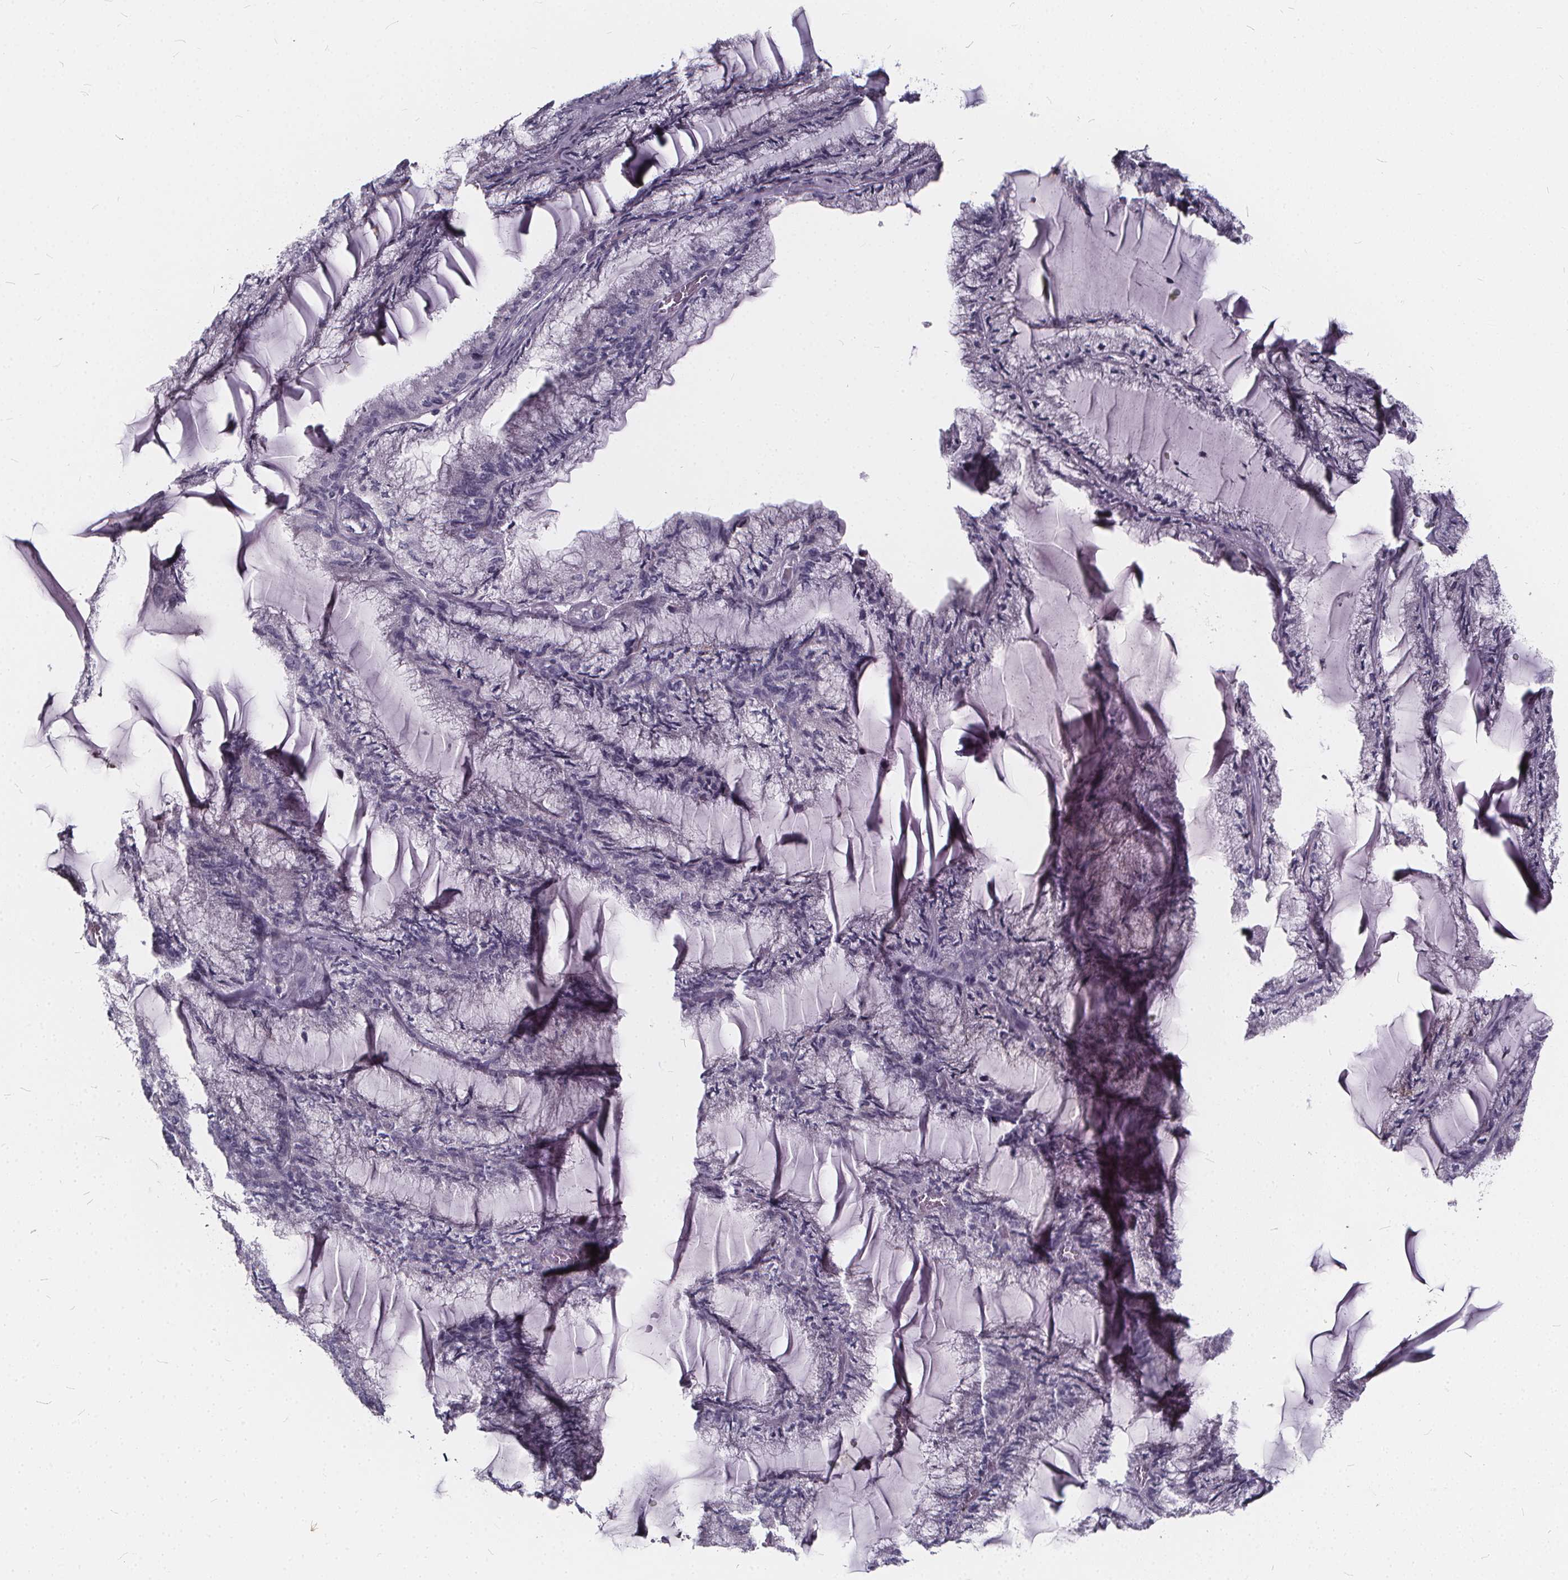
{"staining": {"intensity": "negative", "quantity": "none", "location": "none"}, "tissue": "endometrial cancer", "cell_type": "Tumor cells", "image_type": "cancer", "snomed": [{"axis": "morphology", "description": "Carcinoma, NOS"}, {"axis": "topography", "description": "Endometrium"}], "caption": "IHC image of neoplastic tissue: human endometrial cancer (carcinoma) stained with DAB (3,3'-diaminobenzidine) shows no significant protein staining in tumor cells.", "gene": "SPEF2", "patient": {"sex": "female", "age": 62}}